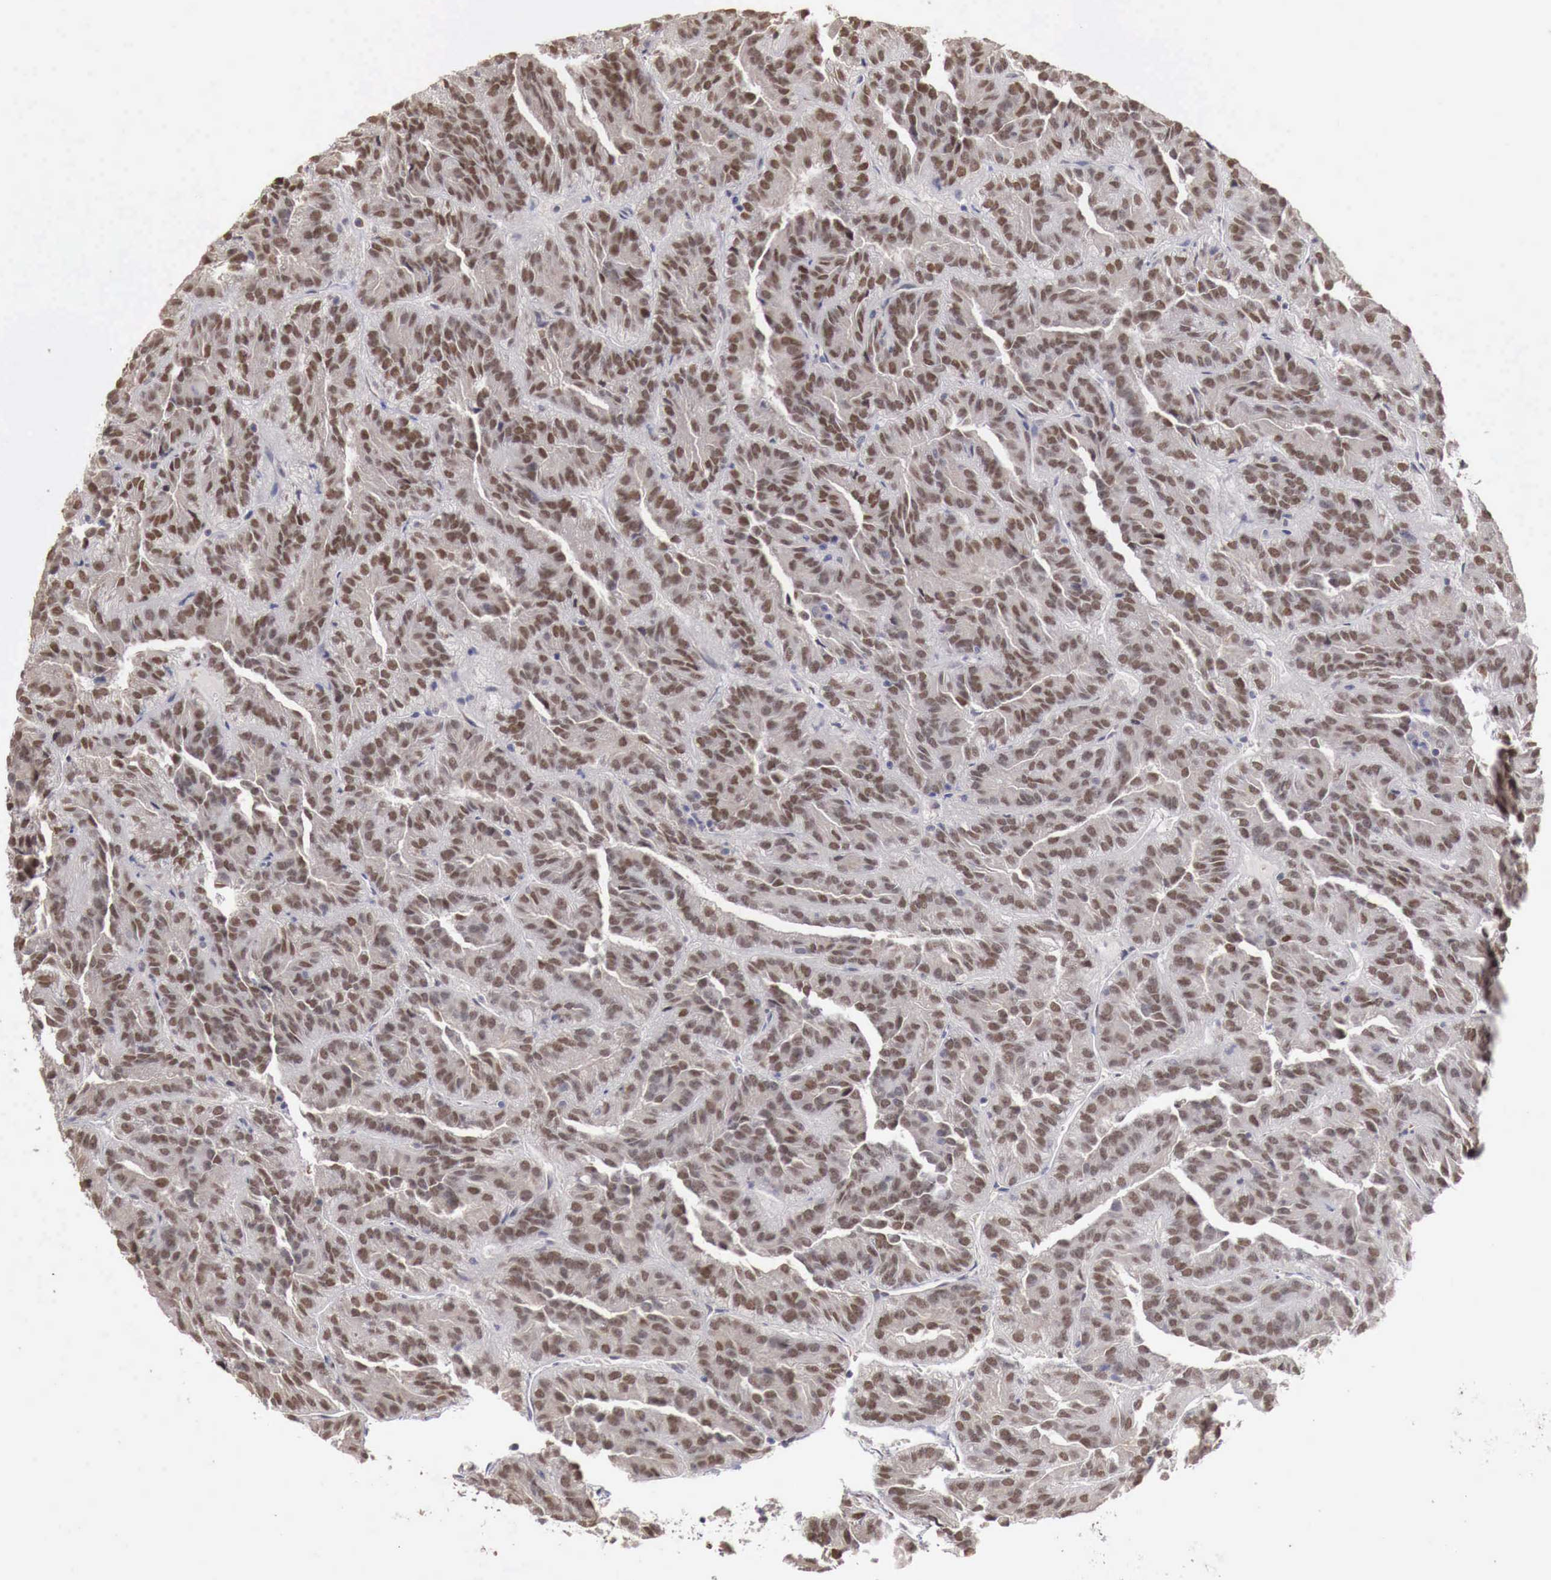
{"staining": {"intensity": "moderate", "quantity": ">75%", "location": "nuclear"}, "tissue": "renal cancer", "cell_type": "Tumor cells", "image_type": "cancer", "snomed": [{"axis": "morphology", "description": "Adenocarcinoma, NOS"}, {"axis": "topography", "description": "Kidney"}], "caption": "DAB (3,3'-diaminobenzidine) immunohistochemical staining of renal cancer exhibits moderate nuclear protein positivity in approximately >75% of tumor cells.", "gene": "KHDRBS2", "patient": {"sex": "male", "age": 46}}